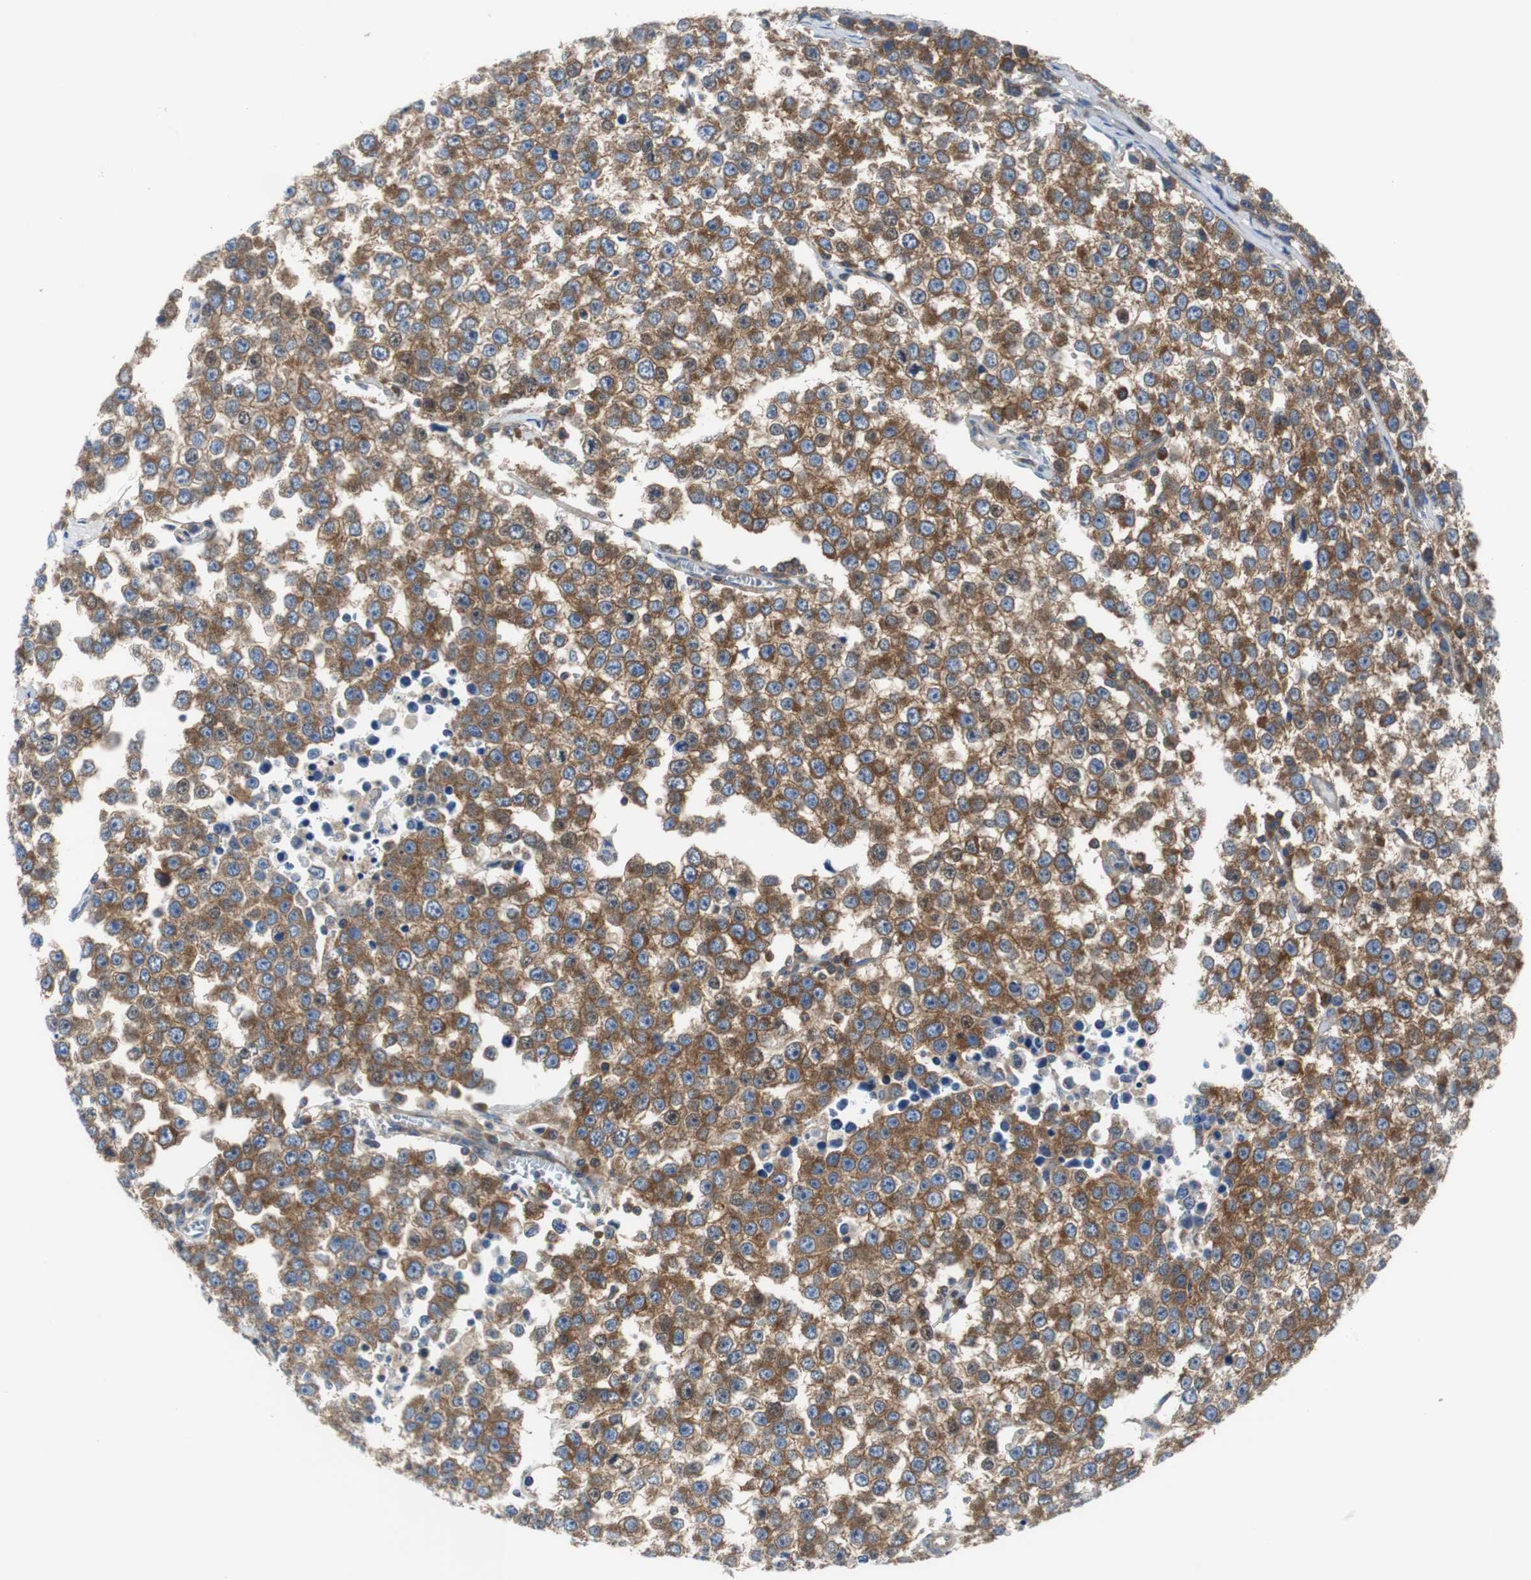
{"staining": {"intensity": "moderate", "quantity": ">75%", "location": "cytoplasmic/membranous"}, "tissue": "testis cancer", "cell_type": "Tumor cells", "image_type": "cancer", "snomed": [{"axis": "morphology", "description": "Seminoma, NOS"}, {"axis": "morphology", "description": "Carcinoma, Embryonal, NOS"}, {"axis": "topography", "description": "Testis"}], "caption": "IHC of human testis cancer demonstrates medium levels of moderate cytoplasmic/membranous expression in about >75% of tumor cells.", "gene": "BRAF", "patient": {"sex": "male", "age": 52}}